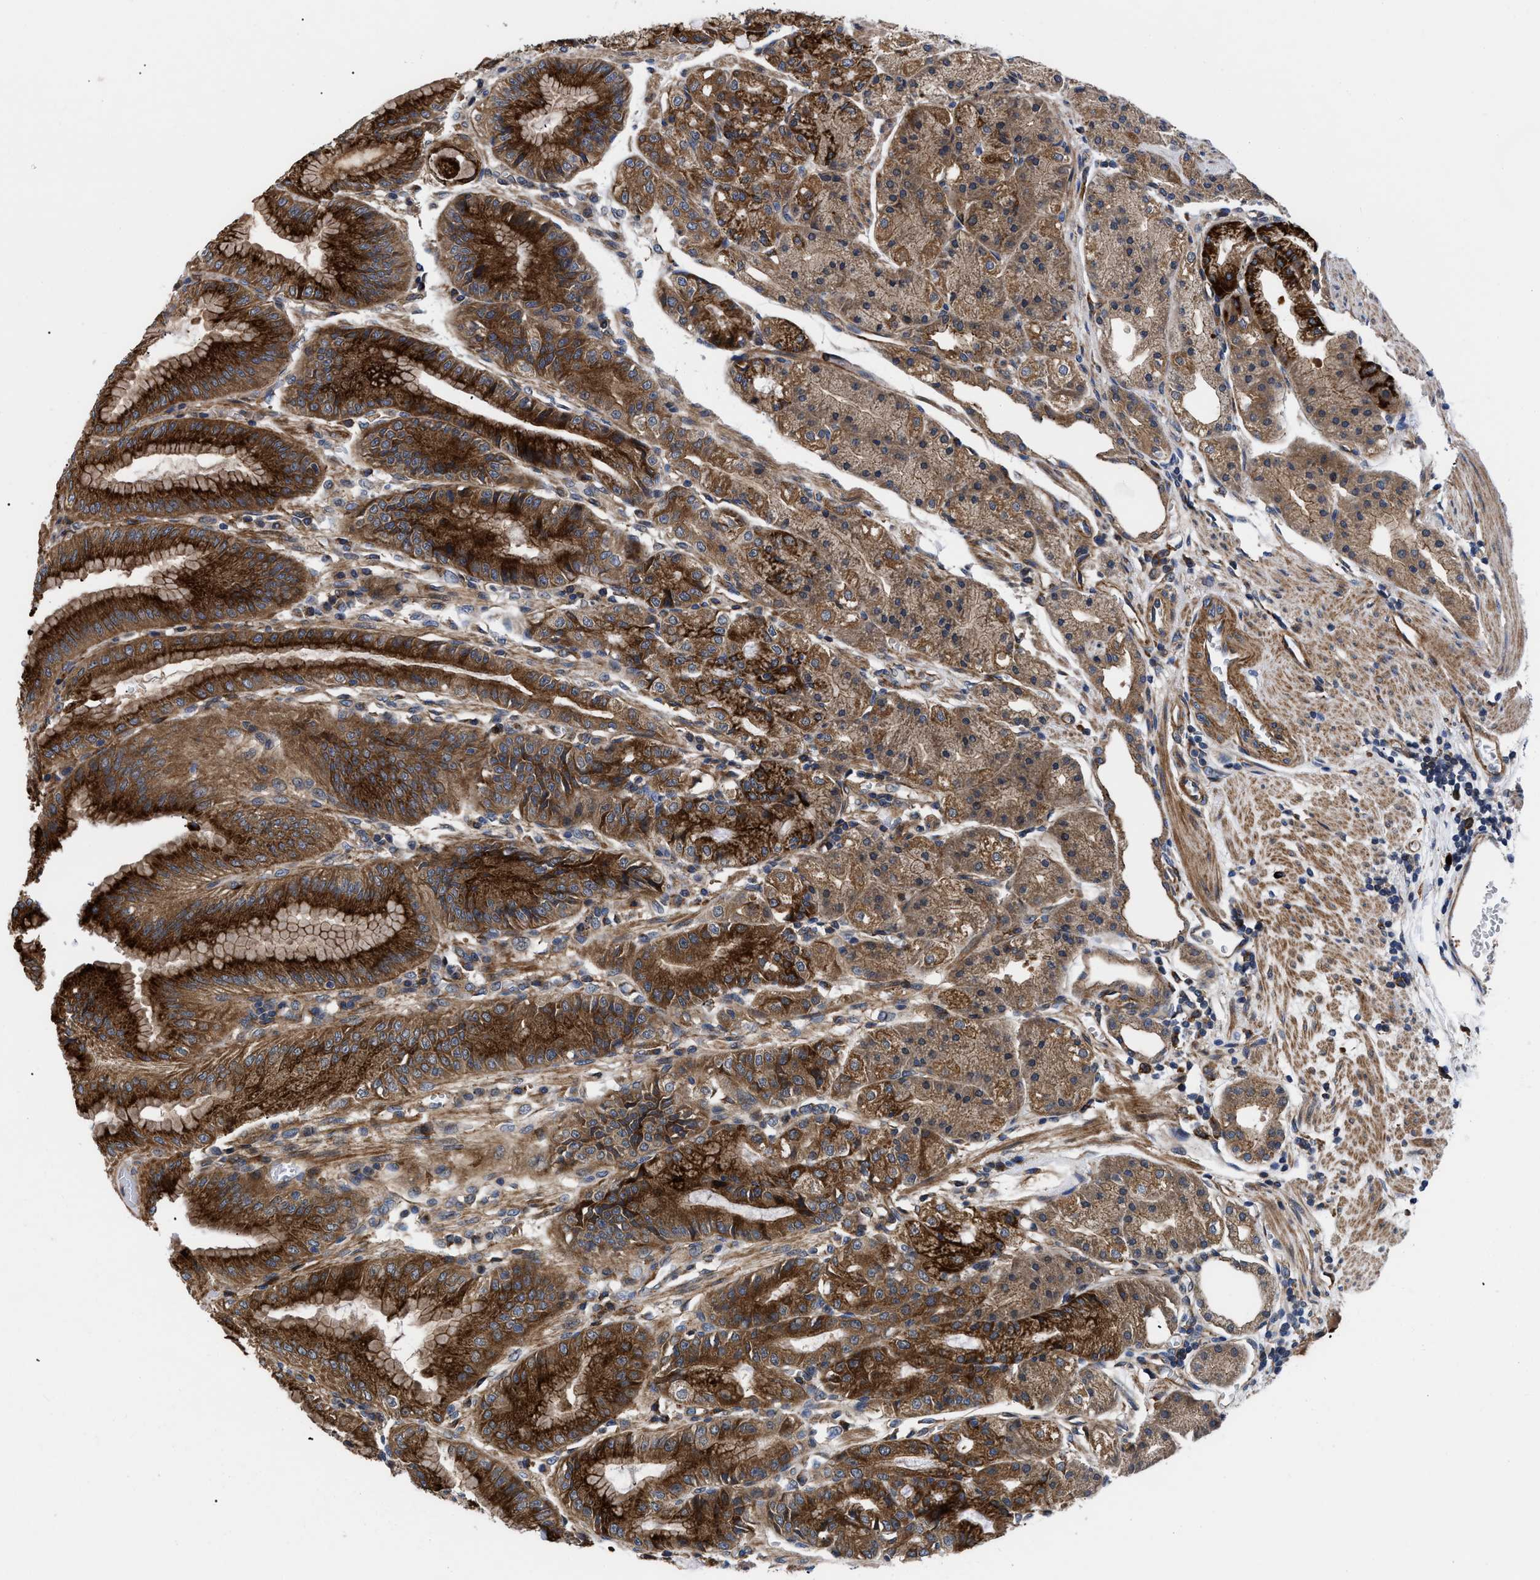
{"staining": {"intensity": "strong", "quantity": ">75%", "location": "cytoplasmic/membranous"}, "tissue": "stomach", "cell_type": "Glandular cells", "image_type": "normal", "snomed": [{"axis": "morphology", "description": "Normal tissue, NOS"}, {"axis": "topography", "description": "Stomach, lower"}], "caption": "Protein analysis of normal stomach displays strong cytoplasmic/membranous positivity in about >75% of glandular cells. (Stains: DAB (3,3'-diaminobenzidine) in brown, nuclei in blue, Microscopy: brightfield microscopy at high magnification).", "gene": "SPAST", "patient": {"sex": "male", "age": 71}}